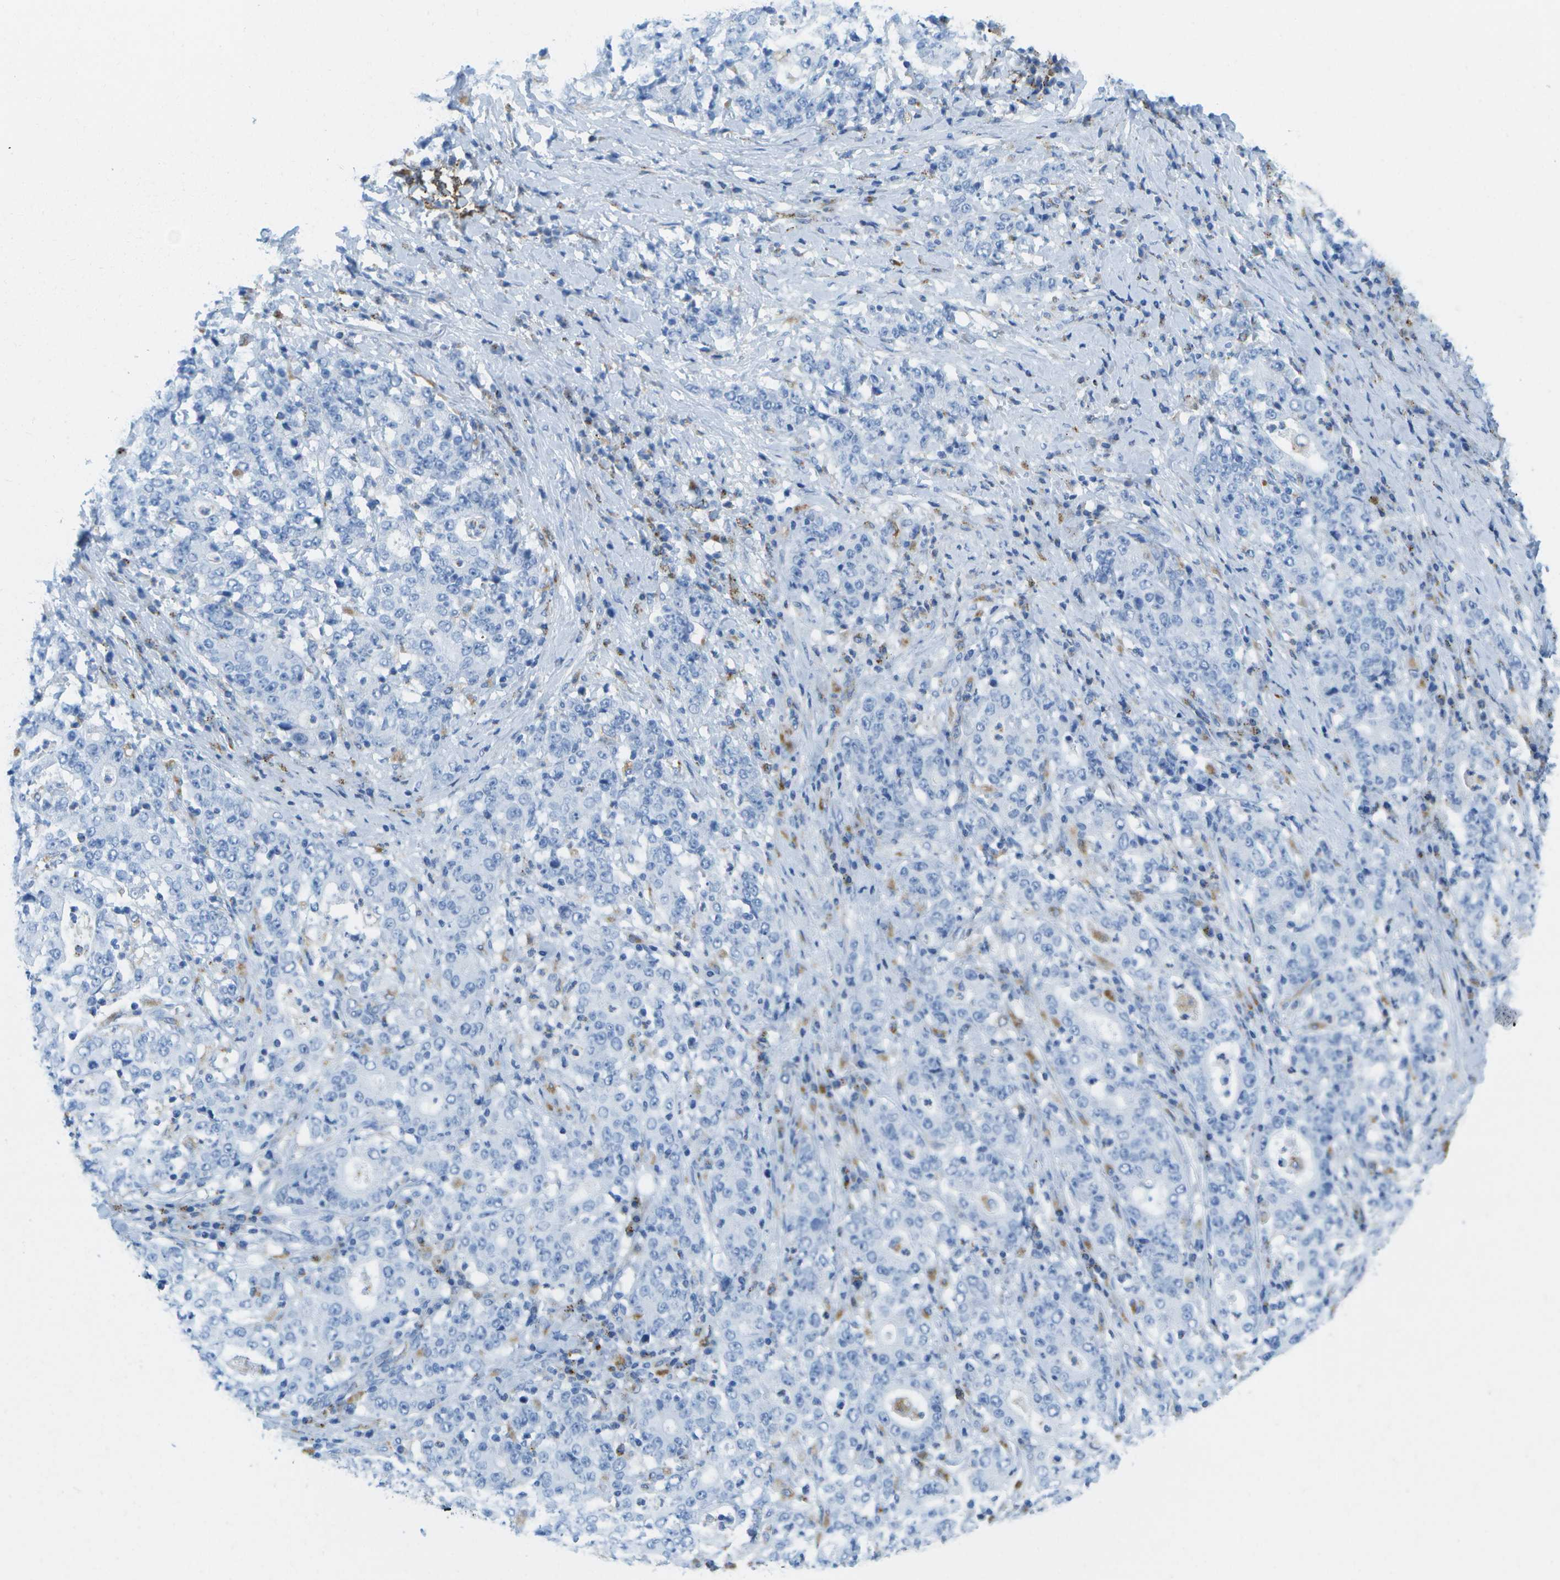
{"staining": {"intensity": "negative", "quantity": "none", "location": "none"}, "tissue": "stomach cancer", "cell_type": "Tumor cells", "image_type": "cancer", "snomed": [{"axis": "morphology", "description": "Normal tissue, NOS"}, {"axis": "morphology", "description": "Adenocarcinoma, NOS"}, {"axis": "topography", "description": "Stomach, upper"}, {"axis": "topography", "description": "Stomach"}], "caption": "IHC of human stomach adenocarcinoma displays no staining in tumor cells.", "gene": "PRCP", "patient": {"sex": "male", "age": 59}}